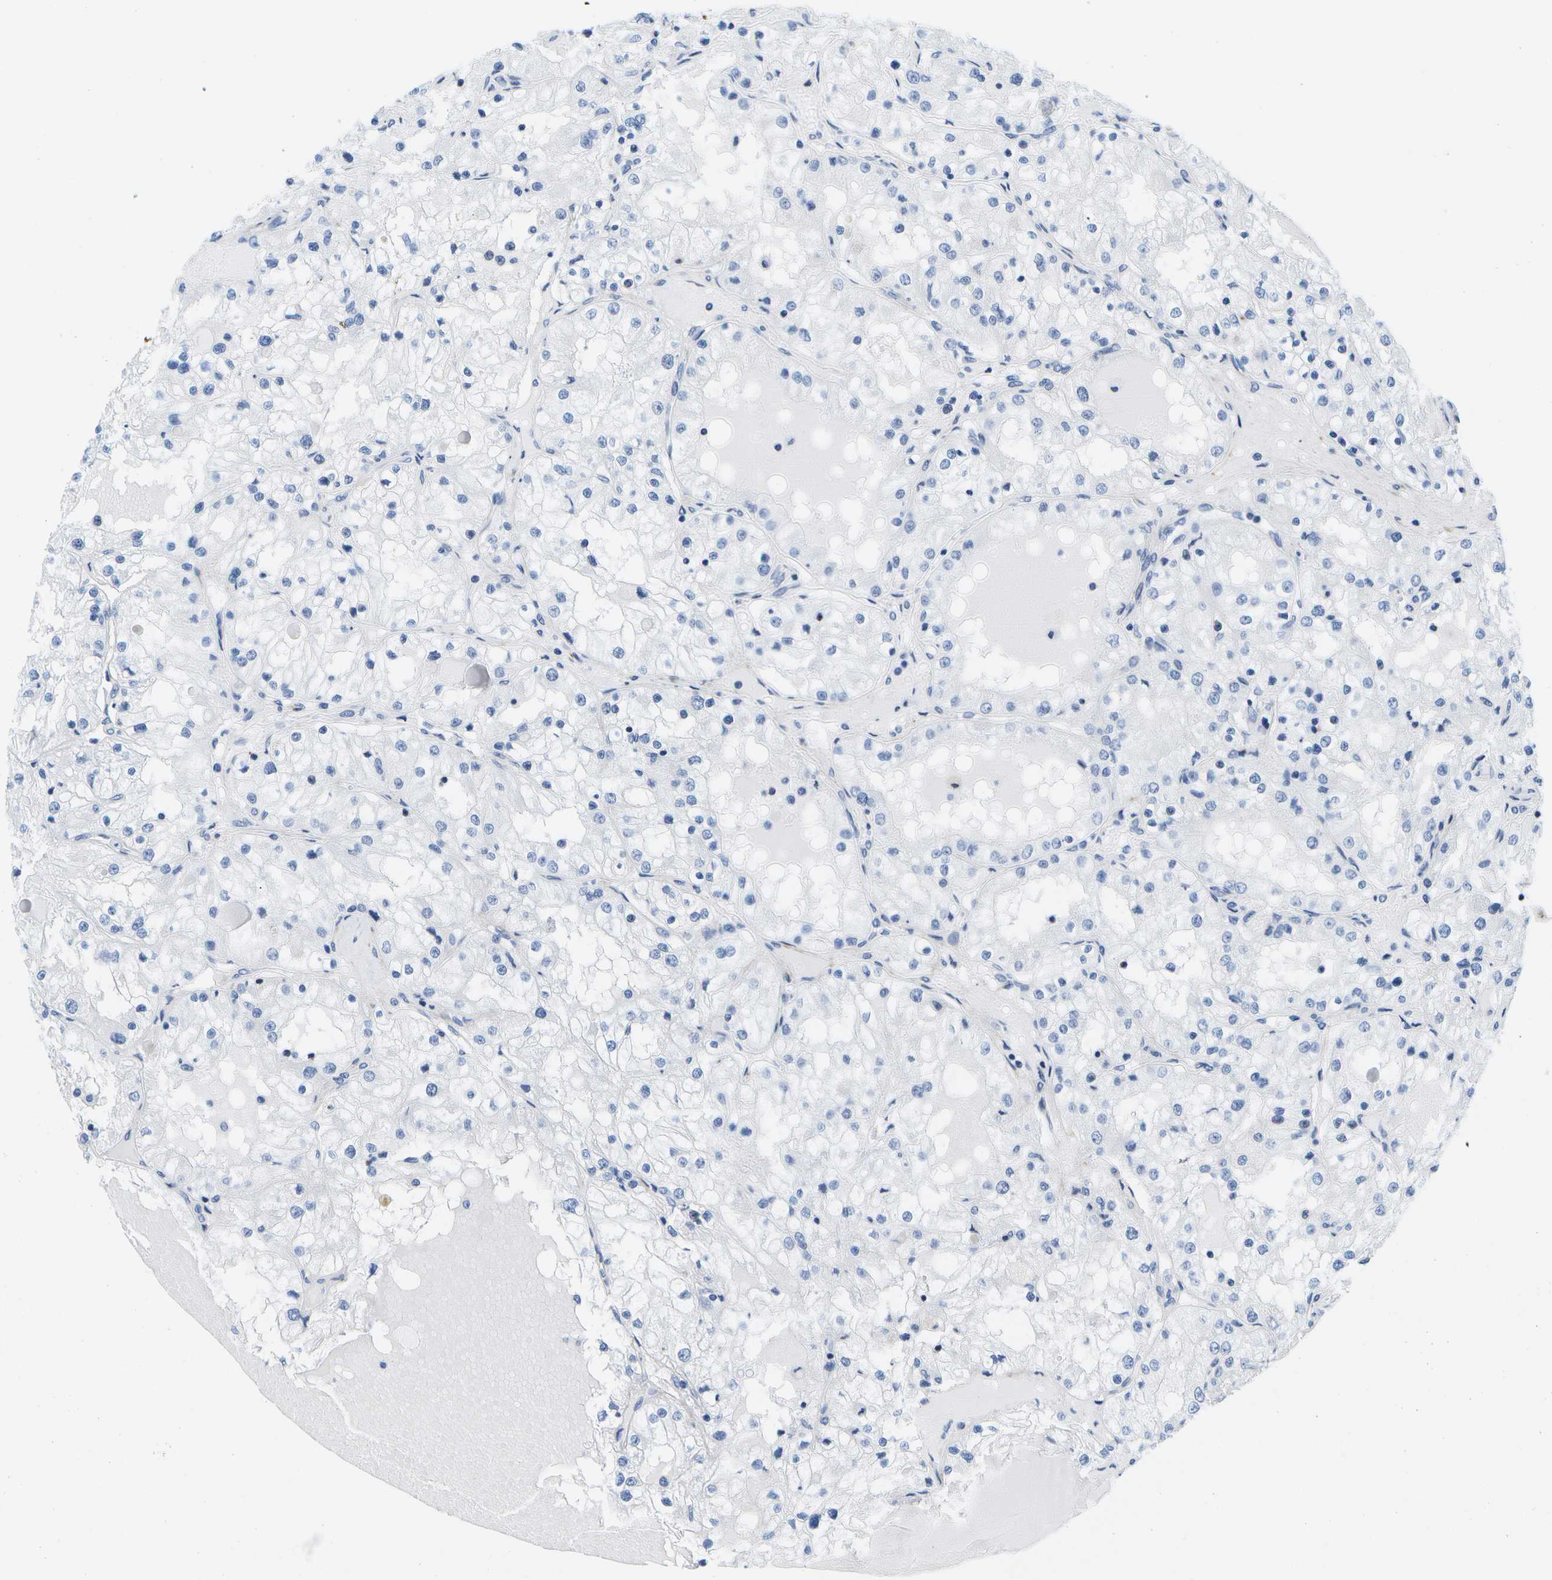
{"staining": {"intensity": "negative", "quantity": "none", "location": "none"}, "tissue": "renal cancer", "cell_type": "Tumor cells", "image_type": "cancer", "snomed": [{"axis": "morphology", "description": "Adenocarcinoma, NOS"}, {"axis": "topography", "description": "Kidney"}], "caption": "Renal cancer (adenocarcinoma) was stained to show a protein in brown. There is no significant expression in tumor cells.", "gene": "ADGRG6", "patient": {"sex": "male", "age": 68}}